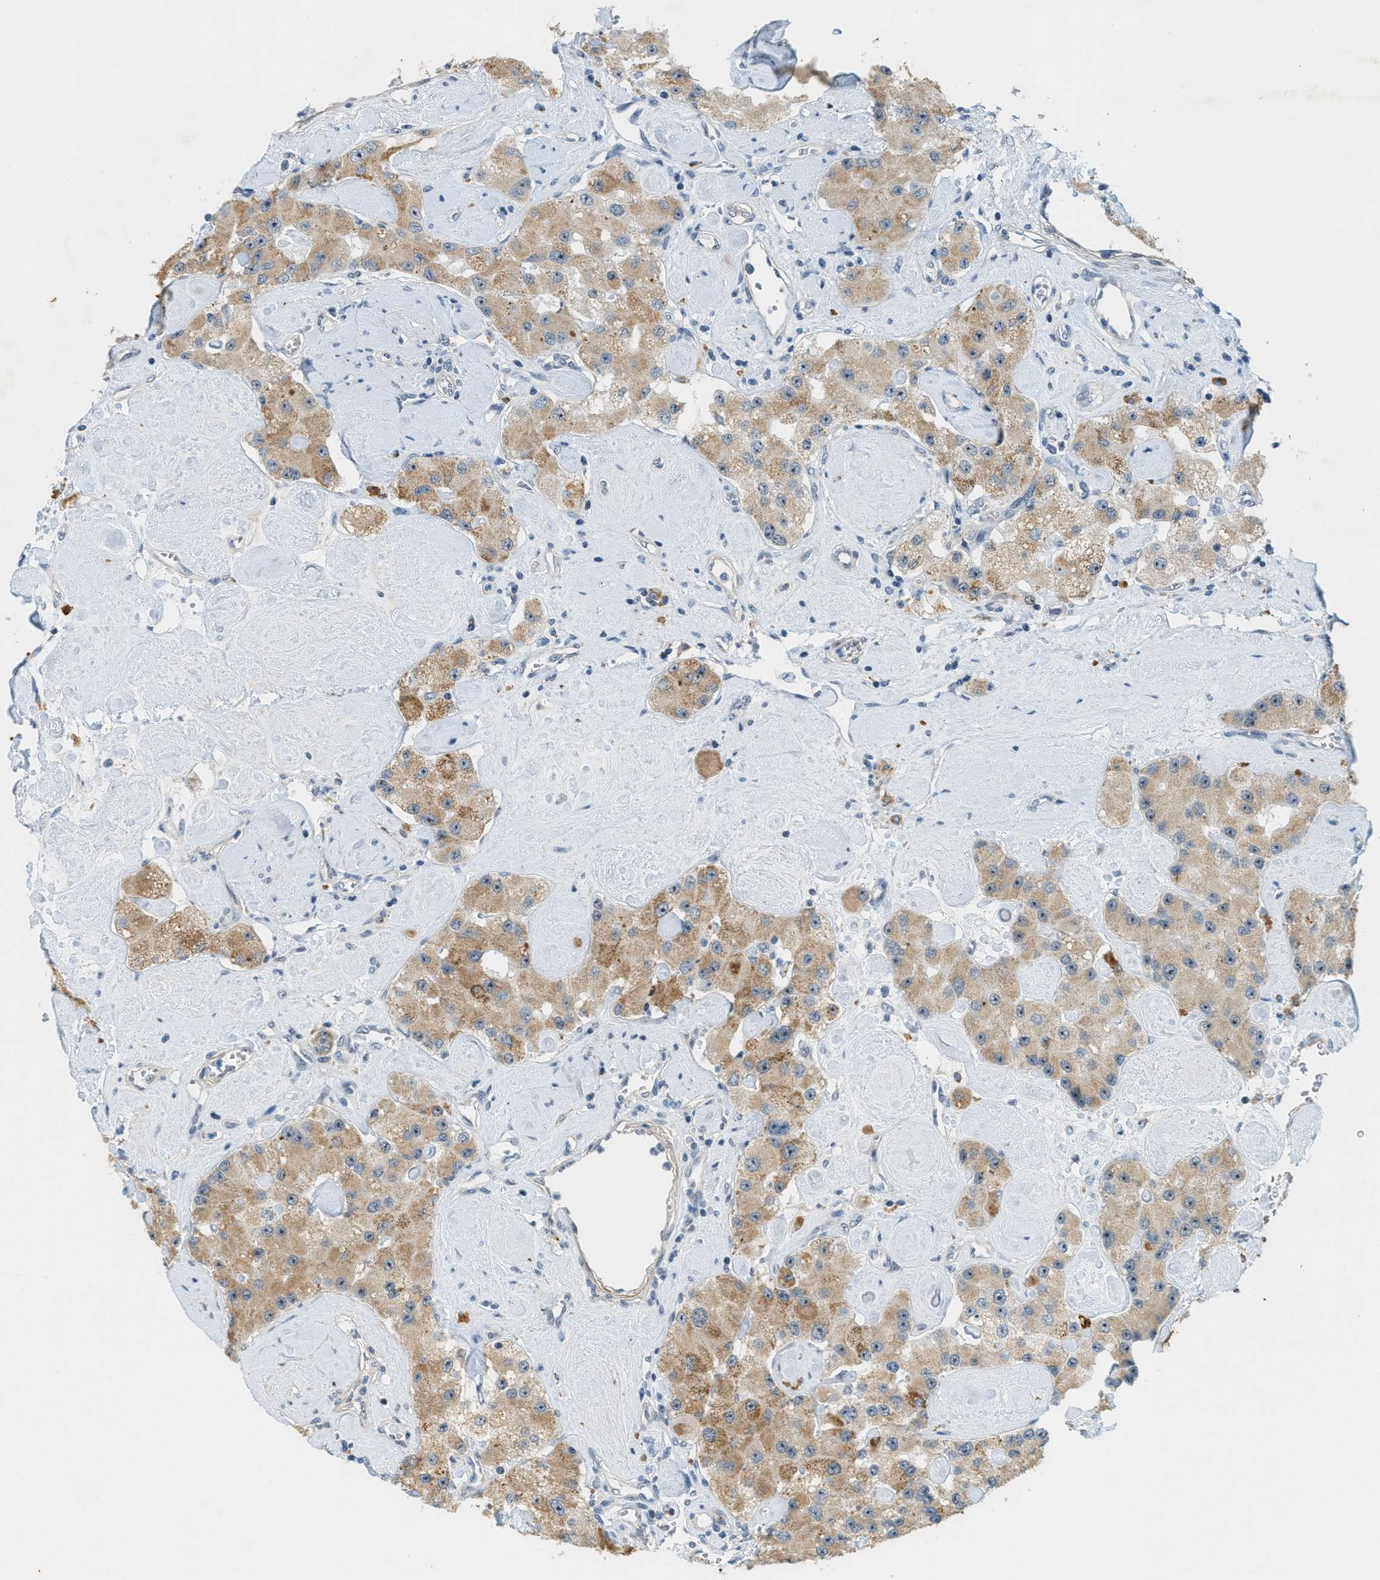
{"staining": {"intensity": "moderate", "quantity": ">75%", "location": "cytoplasmic/membranous,nuclear"}, "tissue": "carcinoid", "cell_type": "Tumor cells", "image_type": "cancer", "snomed": [{"axis": "morphology", "description": "Carcinoid, malignant, NOS"}, {"axis": "topography", "description": "Pancreas"}], "caption": "Human malignant carcinoid stained with a brown dye exhibits moderate cytoplasmic/membranous and nuclear positive staining in about >75% of tumor cells.", "gene": "DDX47", "patient": {"sex": "male", "age": 41}}